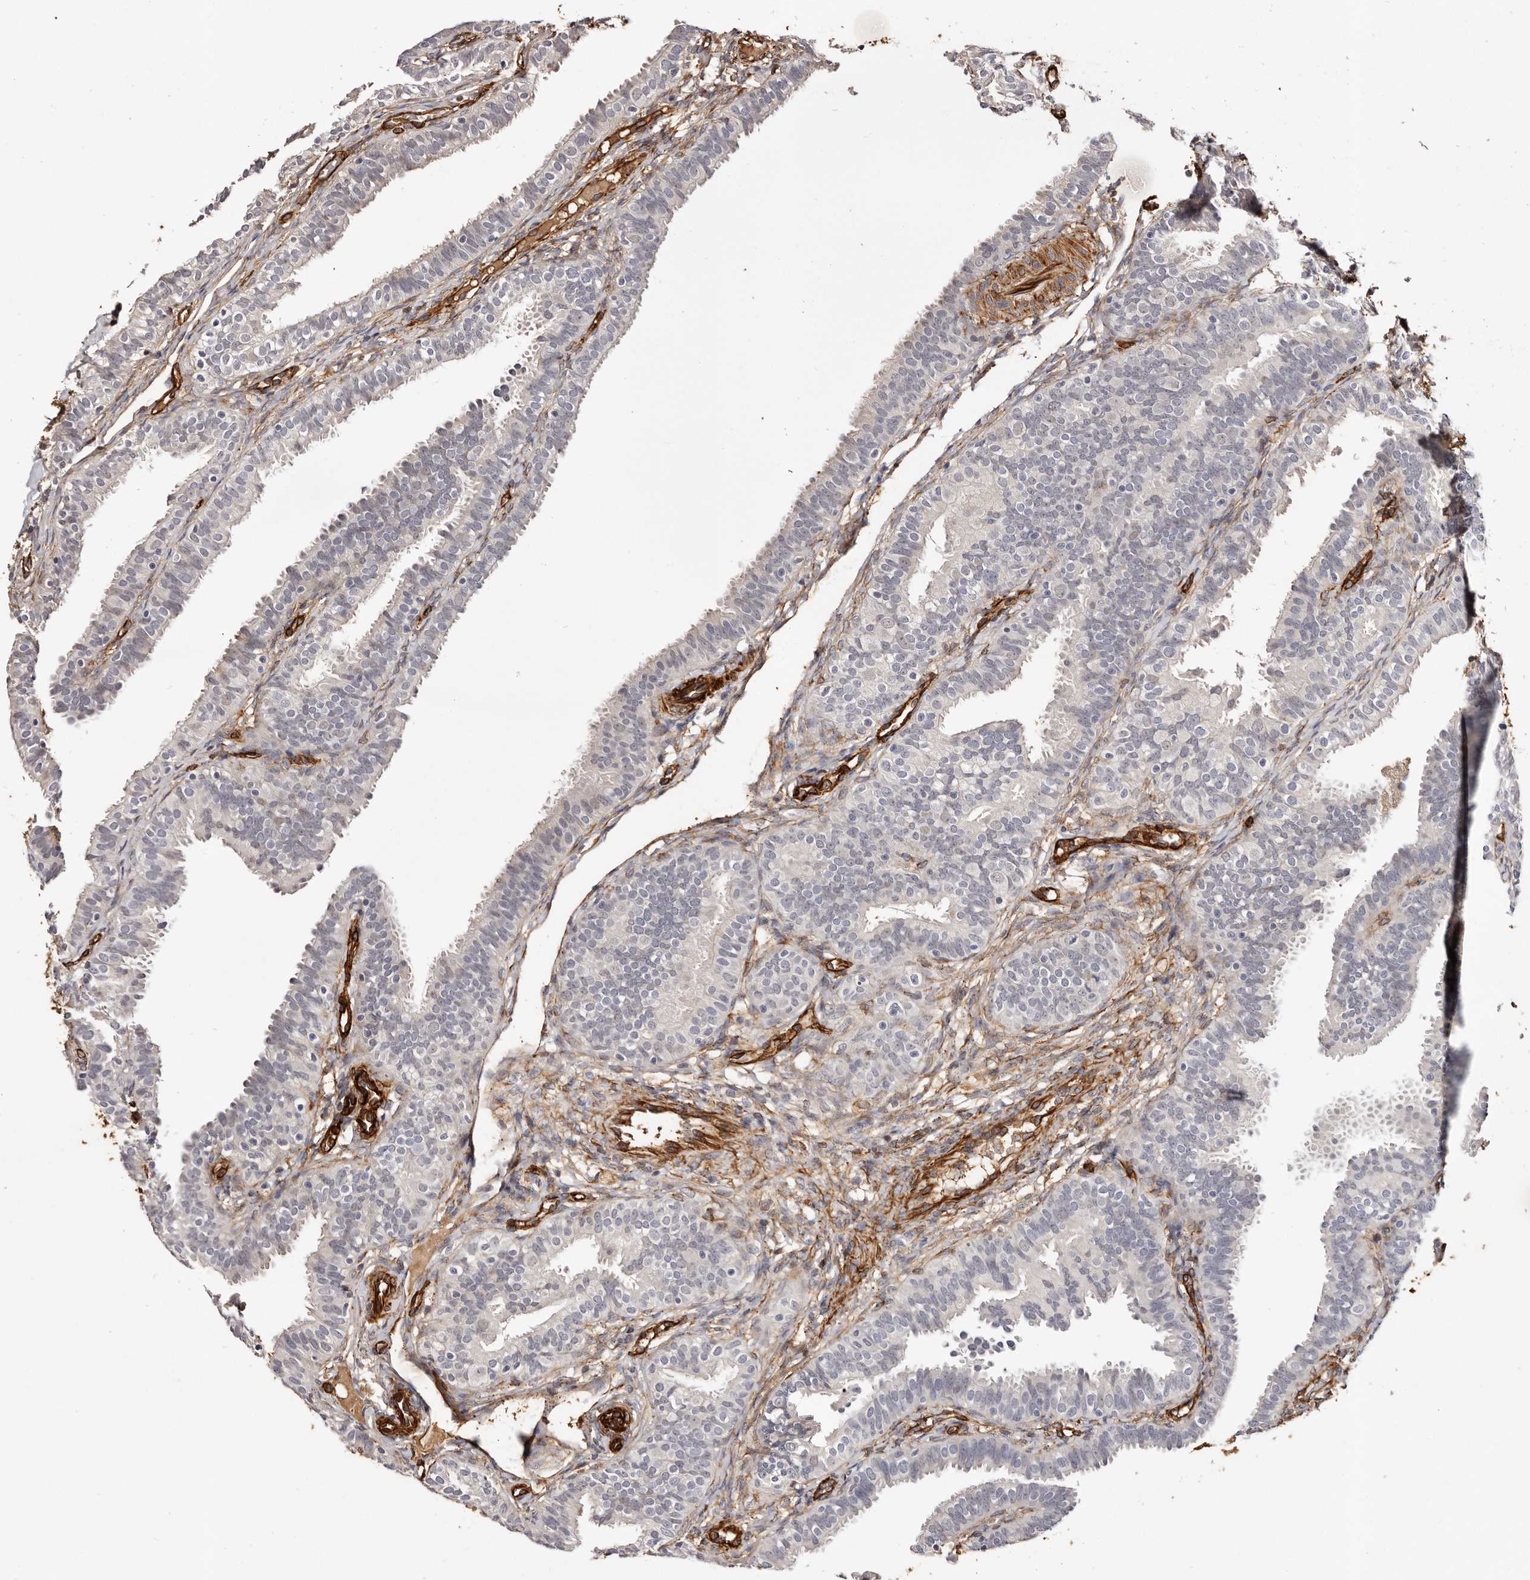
{"staining": {"intensity": "negative", "quantity": "none", "location": "none"}, "tissue": "fallopian tube", "cell_type": "Glandular cells", "image_type": "normal", "snomed": [{"axis": "morphology", "description": "Normal tissue, NOS"}, {"axis": "topography", "description": "Fallopian tube"}], "caption": "Glandular cells are negative for brown protein staining in unremarkable fallopian tube.", "gene": "ZNF557", "patient": {"sex": "female", "age": 35}}